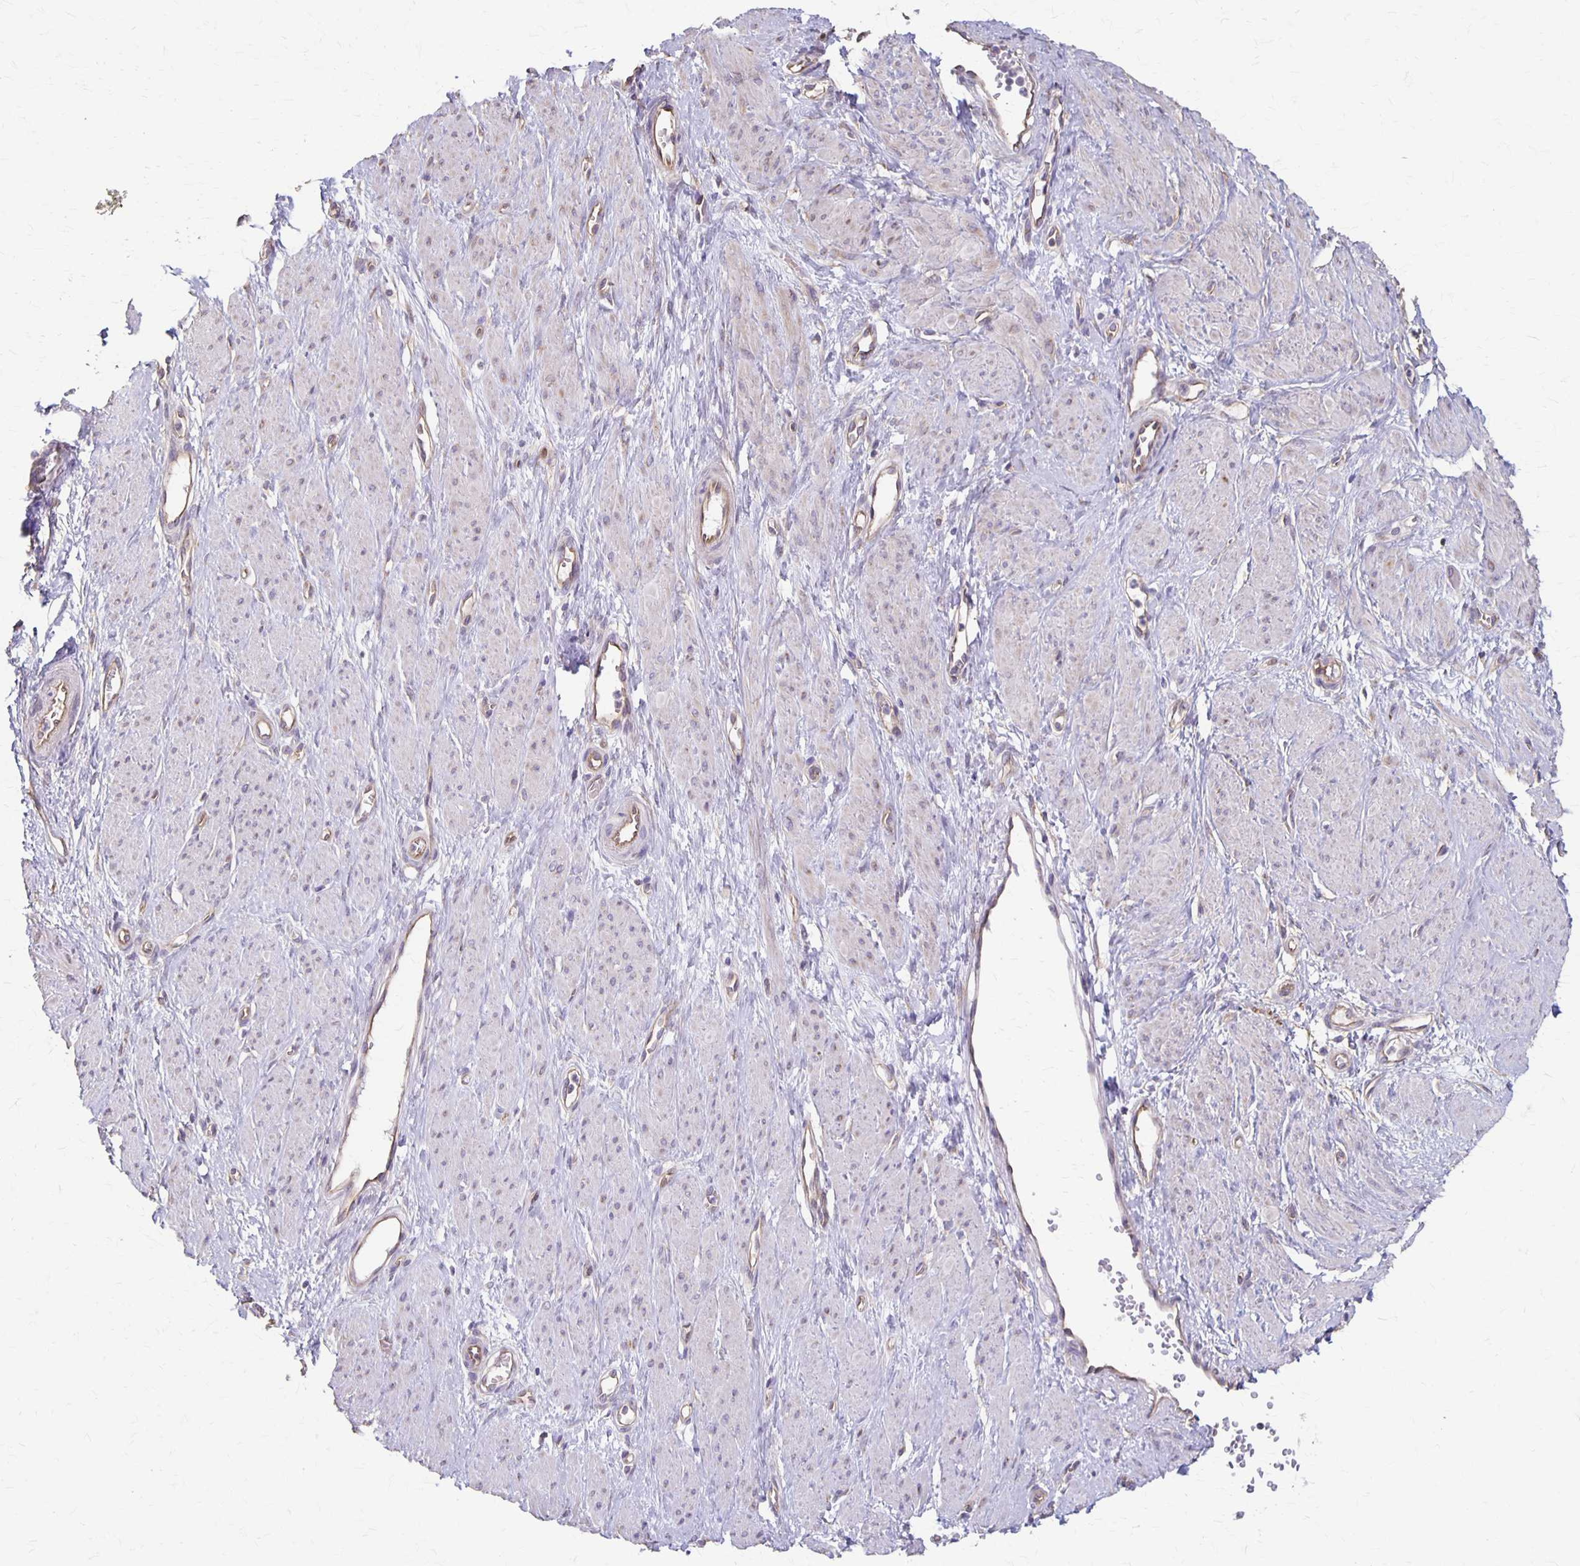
{"staining": {"intensity": "negative", "quantity": "none", "location": "none"}, "tissue": "smooth muscle", "cell_type": "Smooth muscle cells", "image_type": "normal", "snomed": [{"axis": "morphology", "description": "Normal tissue, NOS"}, {"axis": "topography", "description": "Smooth muscle"}, {"axis": "topography", "description": "Uterus"}], "caption": "A micrograph of human smooth muscle is negative for staining in smooth muscle cells. (DAB immunohistochemistry, high magnification).", "gene": "PPP1R3E", "patient": {"sex": "female", "age": 39}}